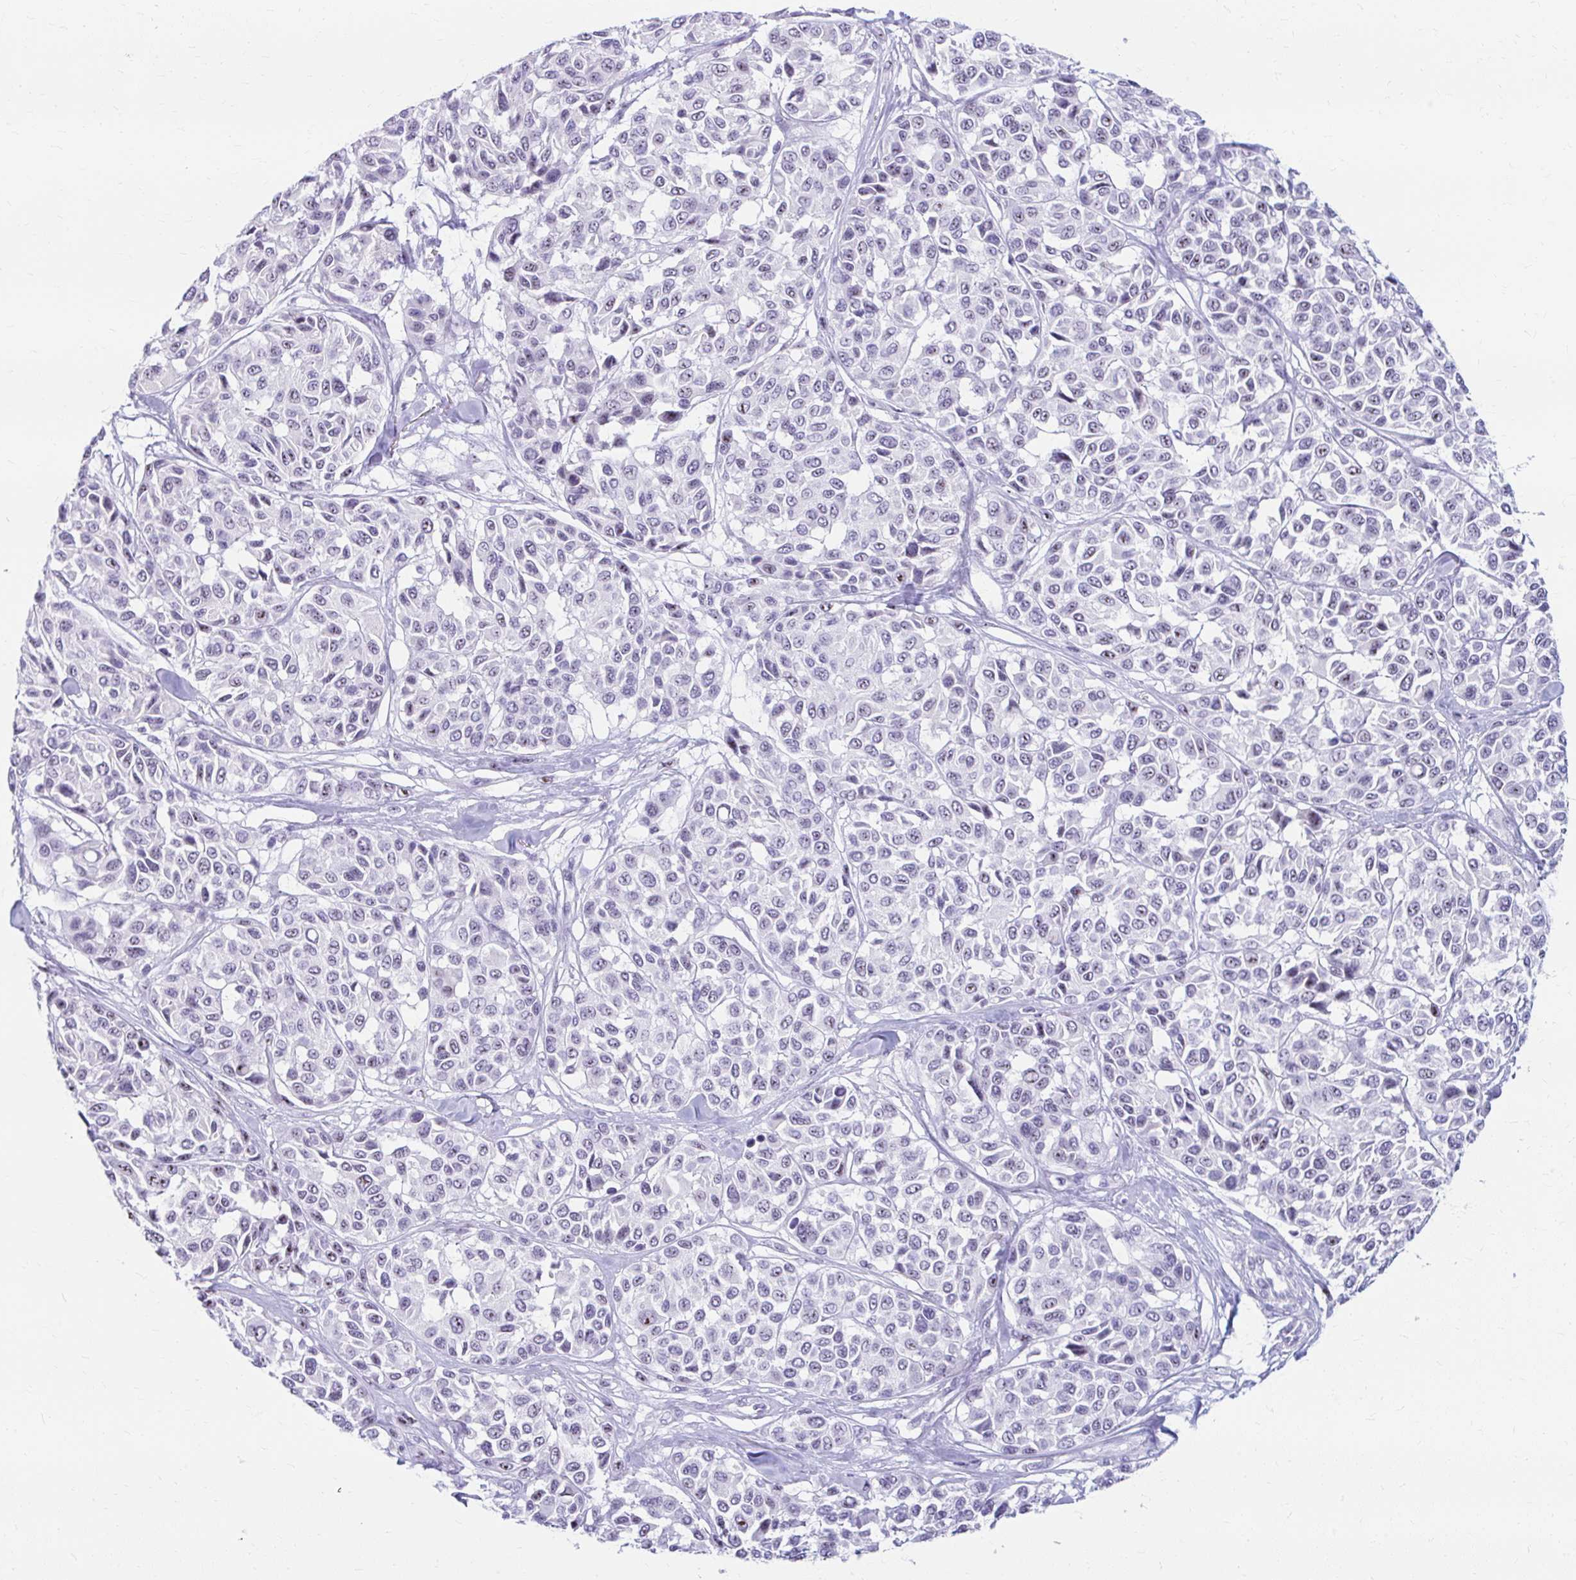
{"staining": {"intensity": "moderate", "quantity": "25%-75%", "location": "nuclear"}, "tissue": "melanoma", "cell_type": "Tumor cells", "image_type": "cancer", "snomed": [{"axis": "morphology", "description": "Malignant melanoma, NOS"}, {"axis": "topography", "description": "Skin"}], "caption": "This histopathology image shows immunohistochemistry staining of human malignant melanoma, with medium moderate nuclear positivity in approximately 25%-75% of tumor cells.", "gene": "FTSJ3", "patient": {"sex": "female", "age": 66}}